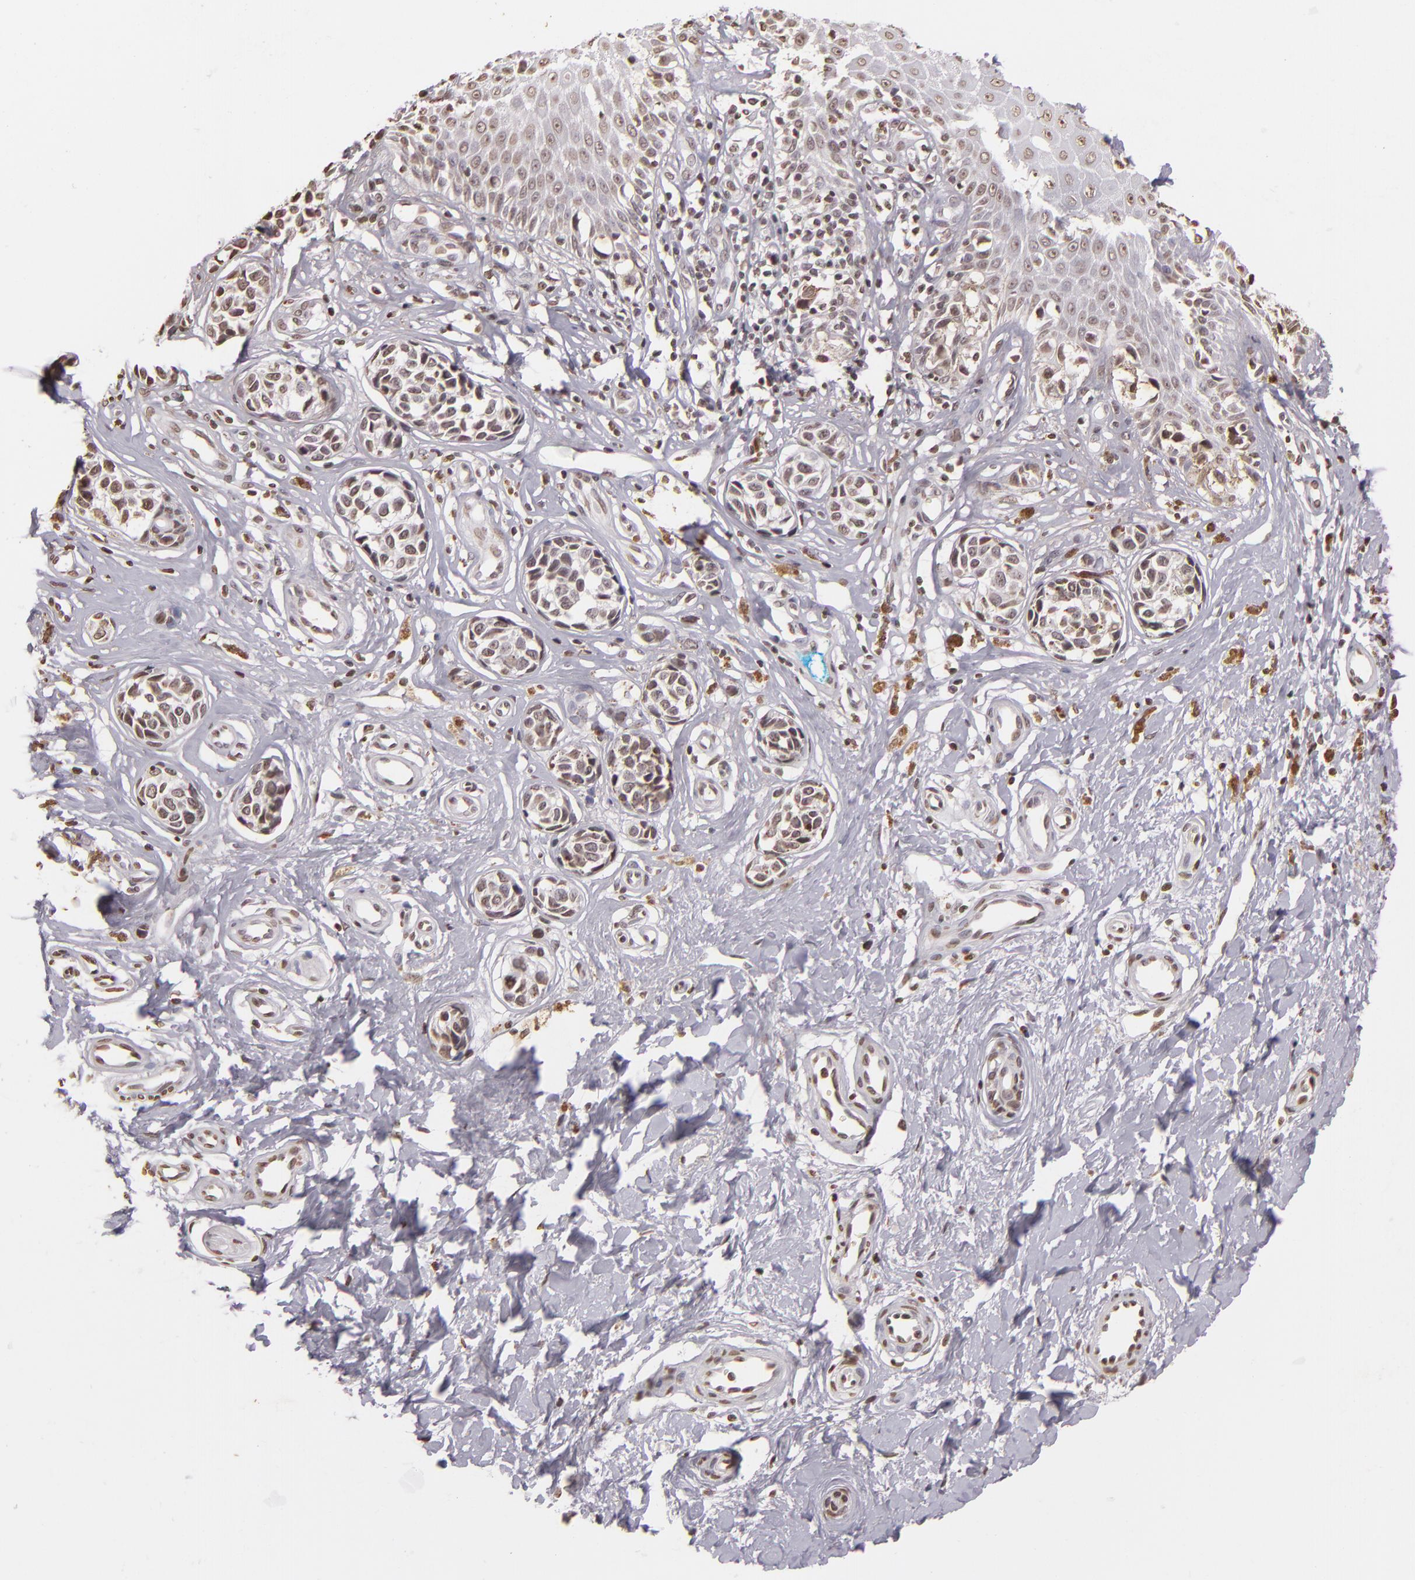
{"staining": {"intensity": "weak", "quantity": "25%-75%", "location": "nuclear"}, "tissue": "melanoma", "cell_type": "Tumor cells", "image_type": "cancer", "snomed": [{"axis": "morphology", "description": "Malignant melanoma, NOS"}, {"axis": "topography", "description": "Skin"}], "caption": "This image demonstrates IHC staining of malignant melanoma, with low weak nuclear positivity in about 25%-75% of tumor cells.", "gene": "THRB", "patient": {"sex": "male", "age": 79}}